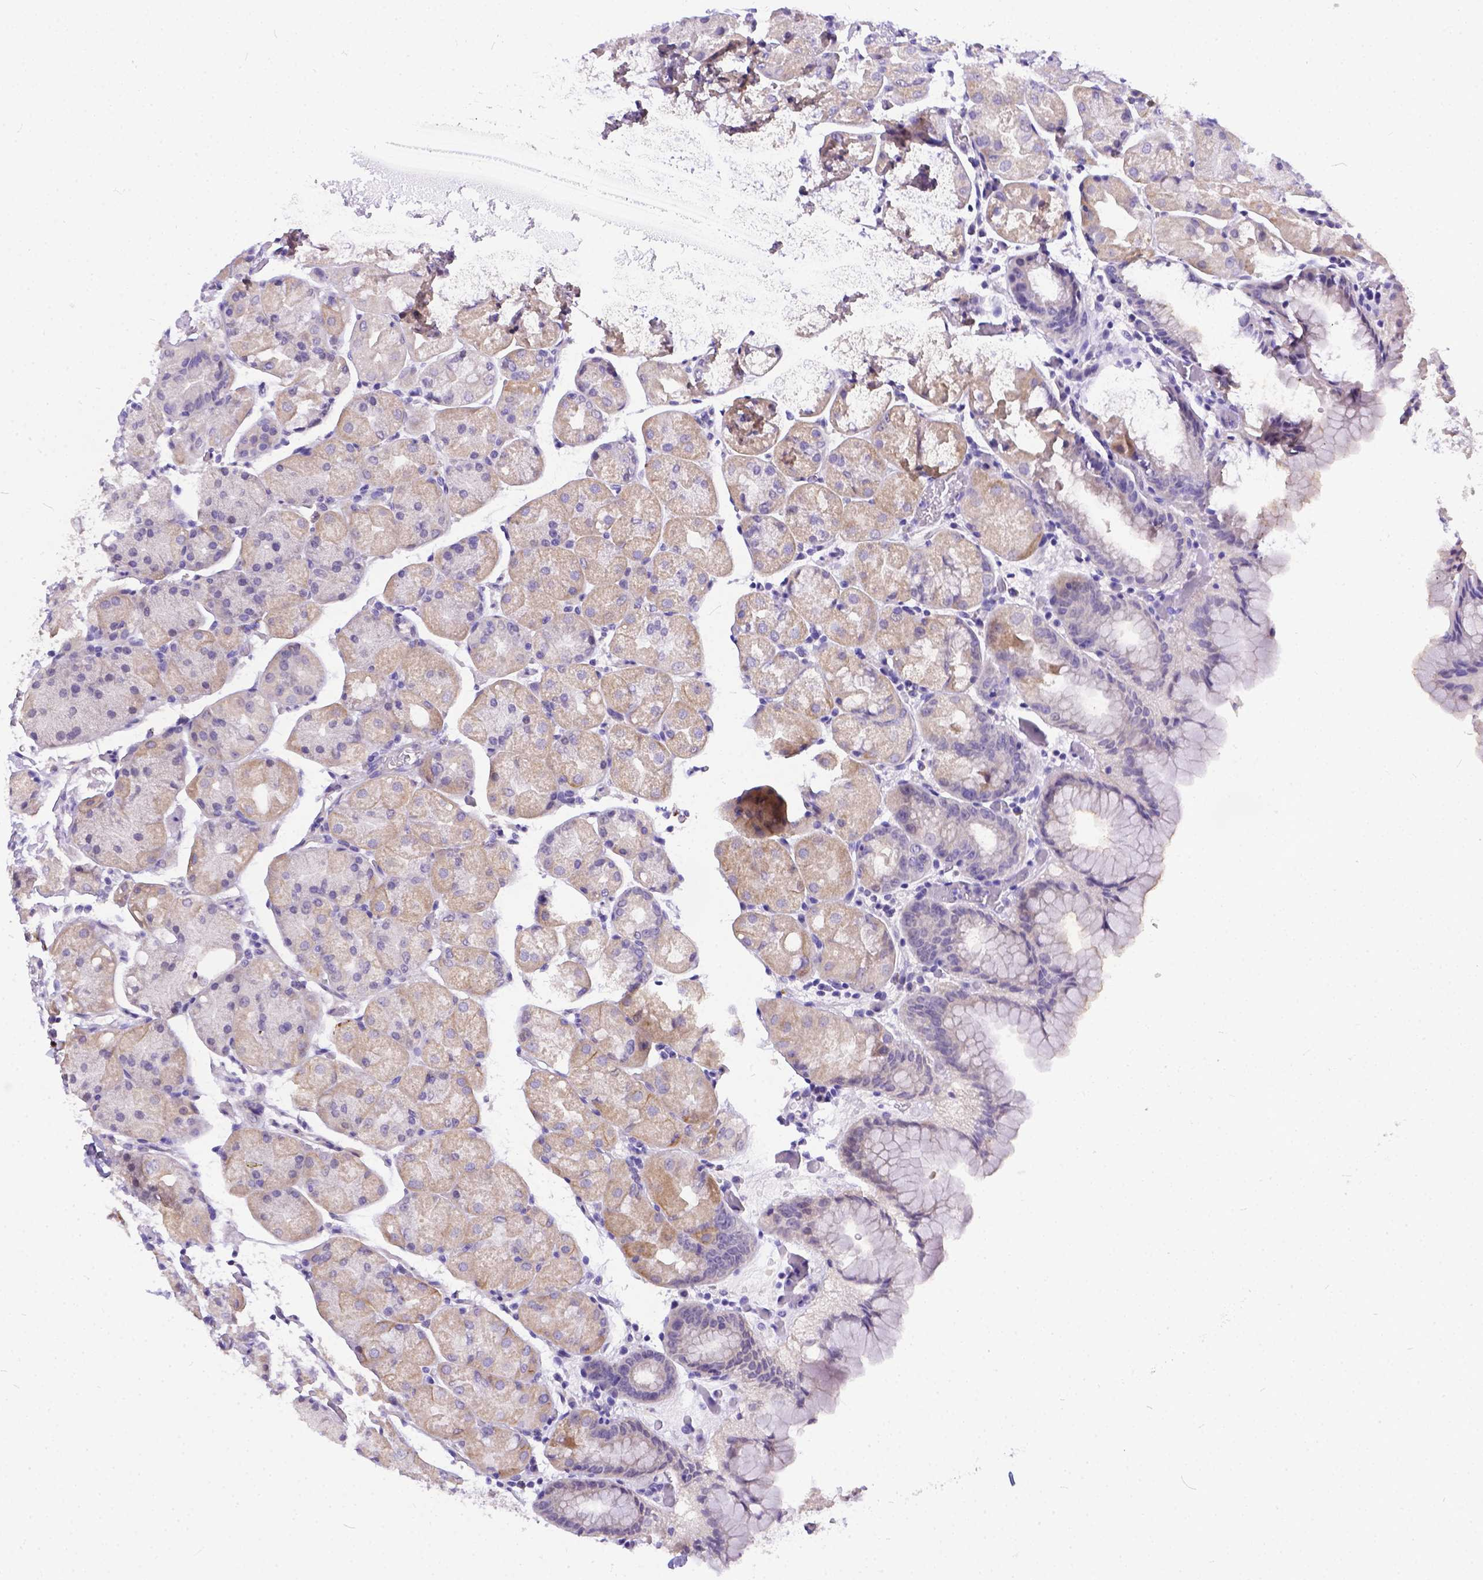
{"staining": {"intensity": "weak", "quantity": "<25%", "location": "cytoplasmic/membranous"}, "tissue": "stomach", "cell_type": "Glandular cells", "image_type": "normal", "snomed": [{"axis": "morphology", "description": "Normal tissue, NOS"}, {"axis": "topography", "description": "Stomach, upper"}, {"axis": "topography", "description": "Stomach"}, {"axis": "topography", "description": "Stomach, lower"}], "caption": "IHC of unremarkable stomach displays no expression in glandular cells. (Immunohistochemistry (ihc), brightfield microscopy, high magnification).", "gene": "DLEC1", "patient": {"sex": "male", "age": 62}}